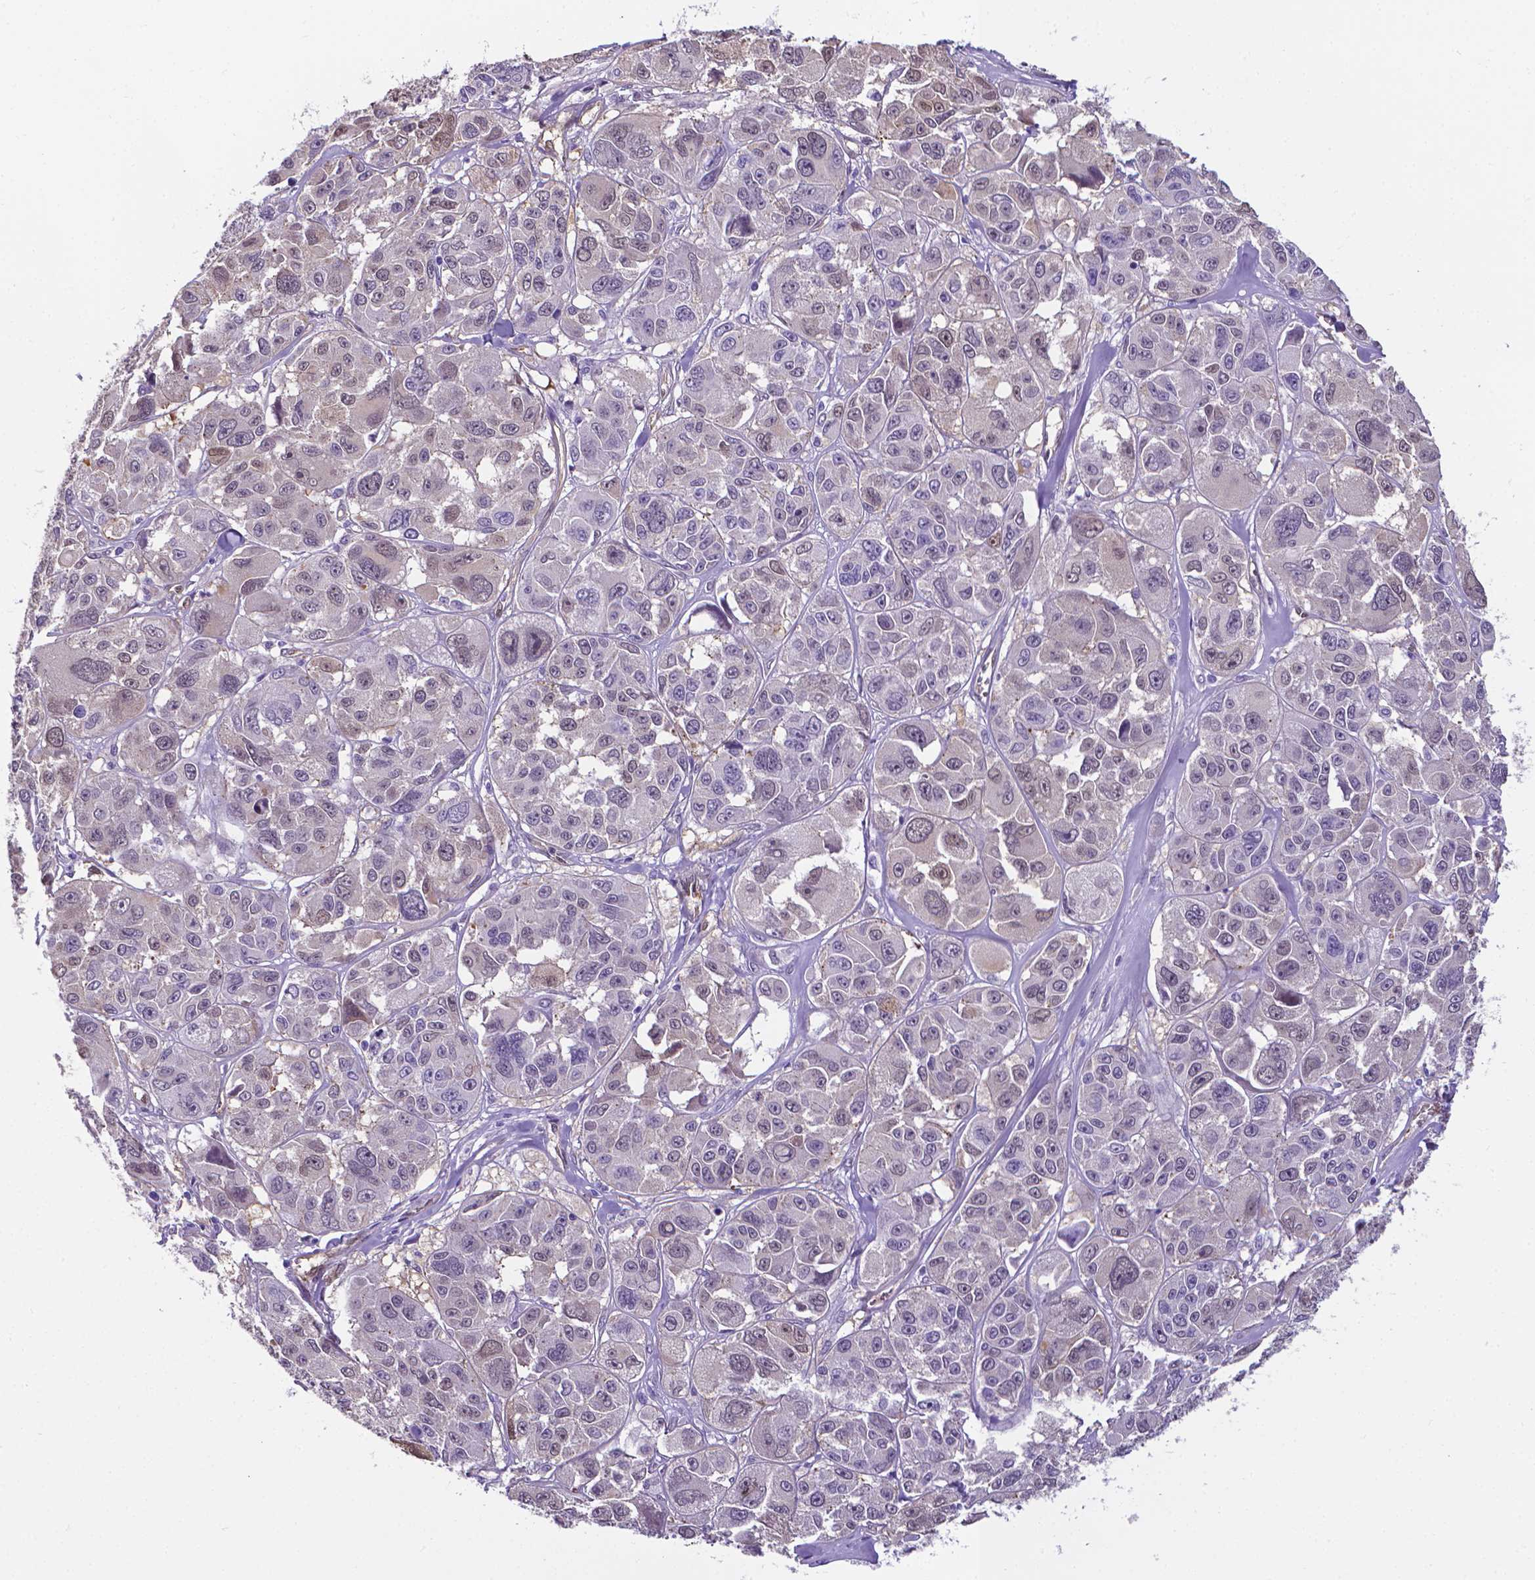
{"staining": {"intensity": "negative", "quantity": "none", "location": "none"}, "tissue": "melanoma", "cell_type": "Tumor cells", "image_type": "cancer", "snomed": [{"axis": "morphology", "description": "Malignant melanoma, NOS"}, {"axis": "topography", "description": "Skin"}], "caption": "This is an immunohistochemistry micrograph of malignant melanoma. There is no expression in tumor cells.", "gene": "CLIC4", "patient": {"sex": "female", "age": 66}}